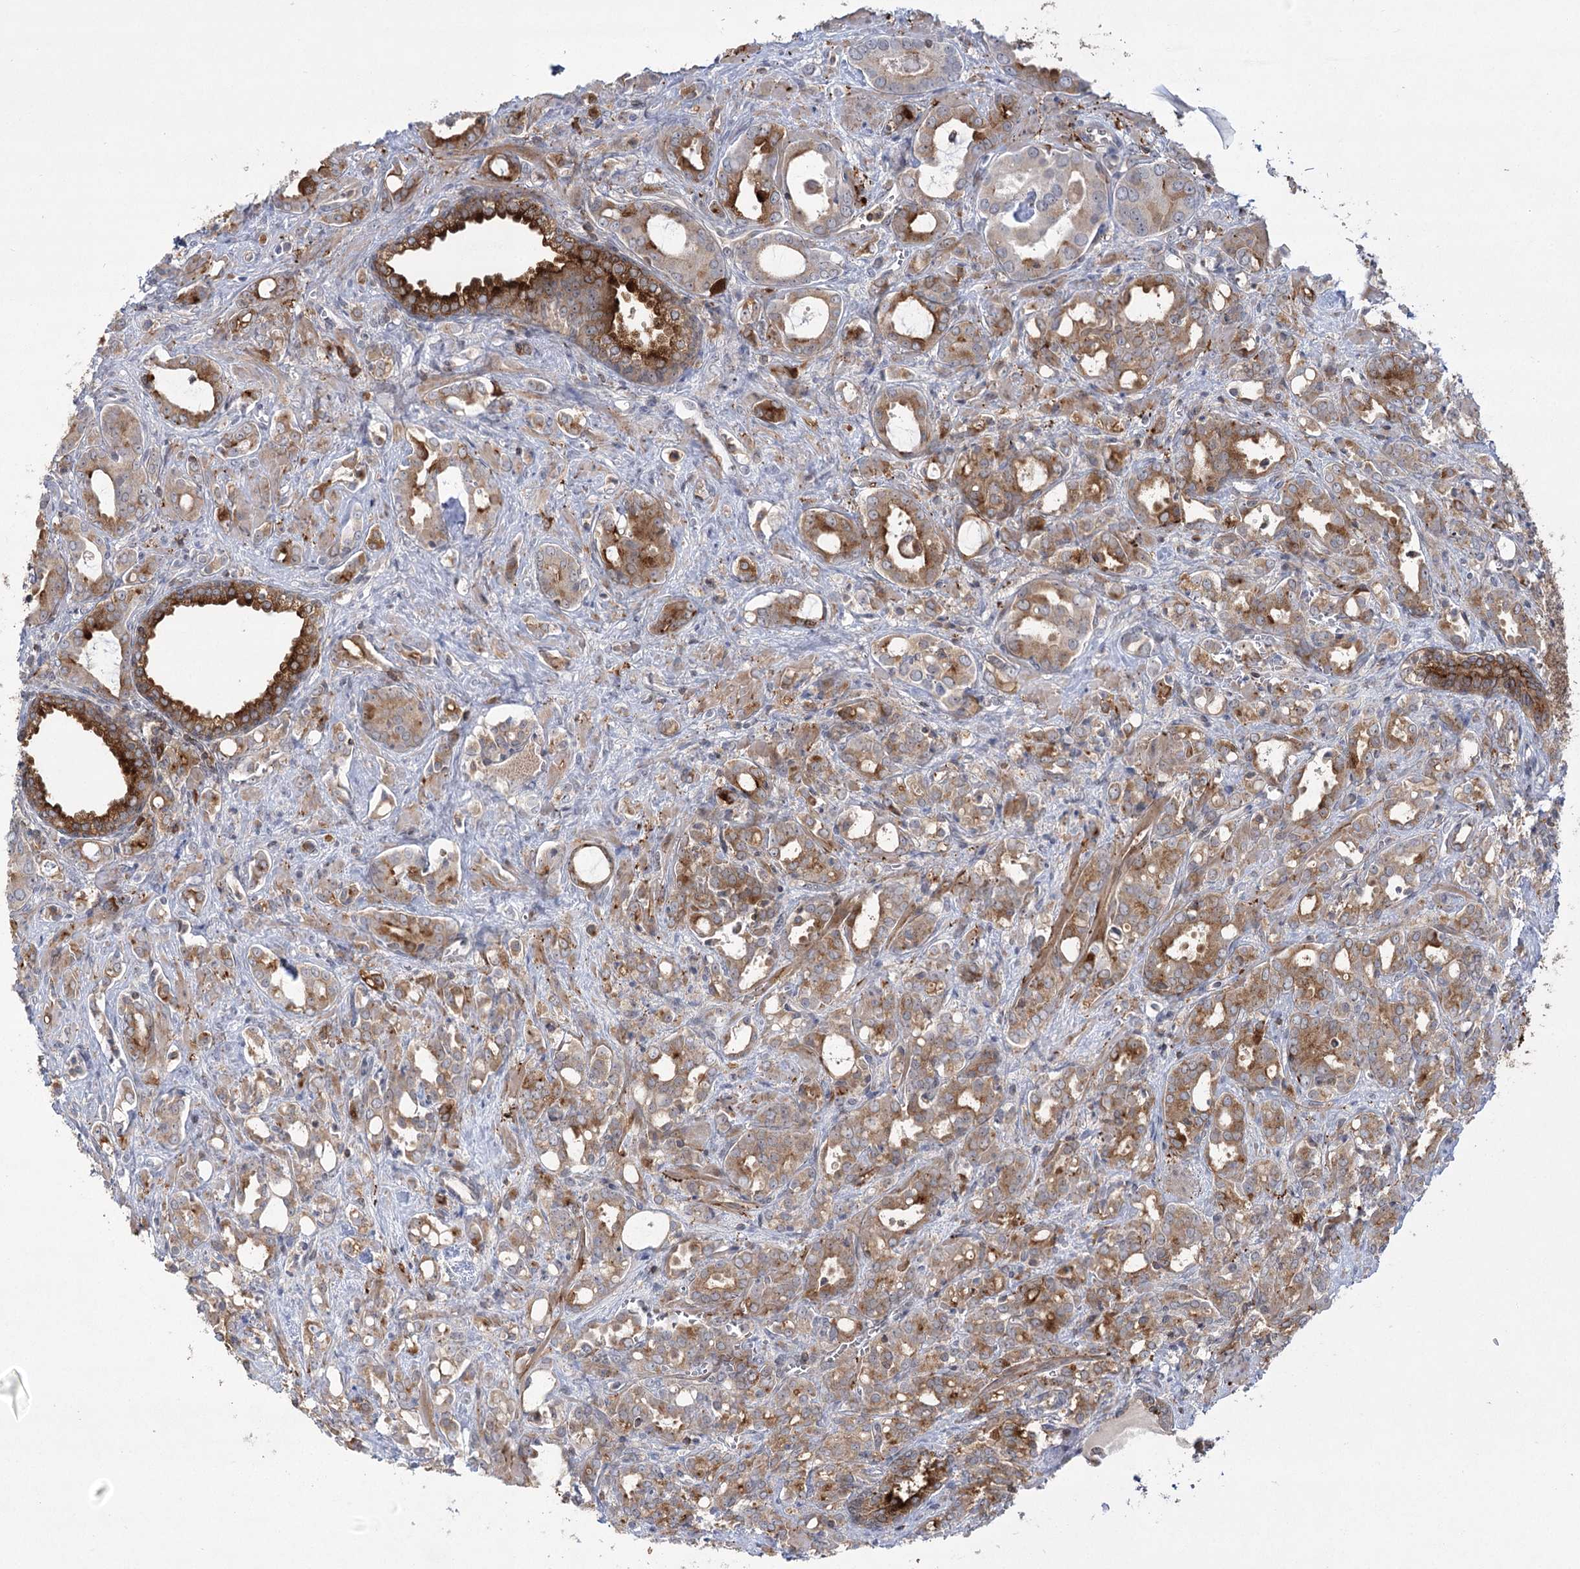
{"staining": {"intensity": "strong", "quantity": ">75%", "location": "cytoplasmic/membranous"}, "tissue": "prostate cancer", "cell_type": "Tumor cells", "image_type": "cancer", "snomed": [{"axis": "morphology", "description": "Adenocarcinoma, High grade"}, {"axis": "topography", "description": "Prostate"}], "caption": "This micrograph demonstrates immunohistochemistry (IHC) staining of prostate cancer (high-grade adenocarcinoma), with high strong cytoplasmic/membranous expression in about >75% of tumor cells.", "gene": "SYTL1", "patient": {"sex": "male", "age": 72}}